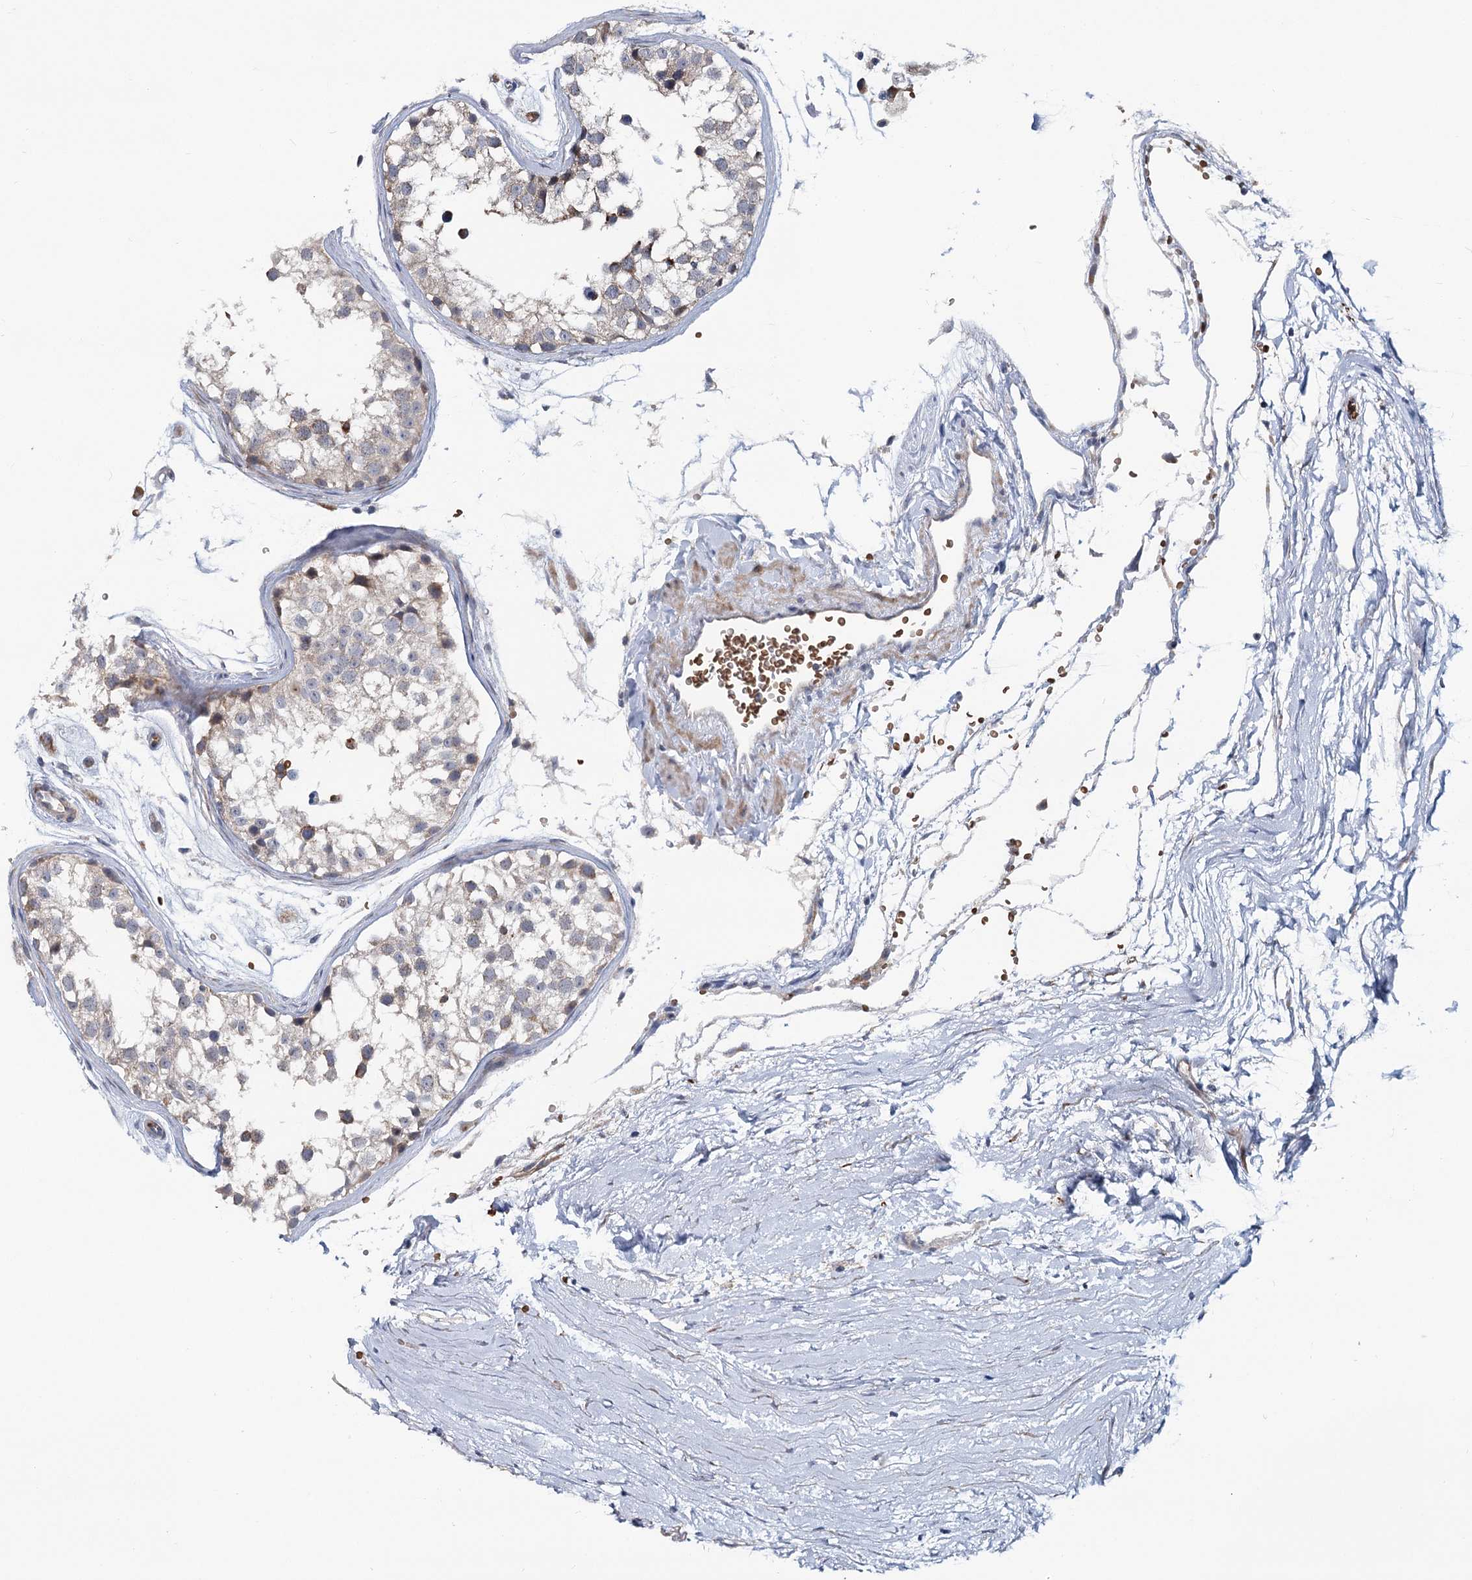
{"staining": {"intensity": "moderate", "quantity": "<25%", "location": "cytoplasmic/membranous"}, "tissue": "testis", "cell_type": "Cells in seminiferous ducts", "image_type": "normal", "snomed": [{"axis": "morphology", "description": "Normal tissue, NOS"}, {"axis": "morphology", "description": "Adenocarcinoma, metastatic, NOS"}, {"axis": "topography", "description": "Testis"}], "caption": "An immunohistochemistry (IHC) micrograph of unremarkable tissue is shown. Protein staining in brown labels moderate cytoplasmic/membranous positivity in testis within cells in seminiferous ducts.", "gene": "CIB4", "patient": {"sex": "male", "age": 26}}